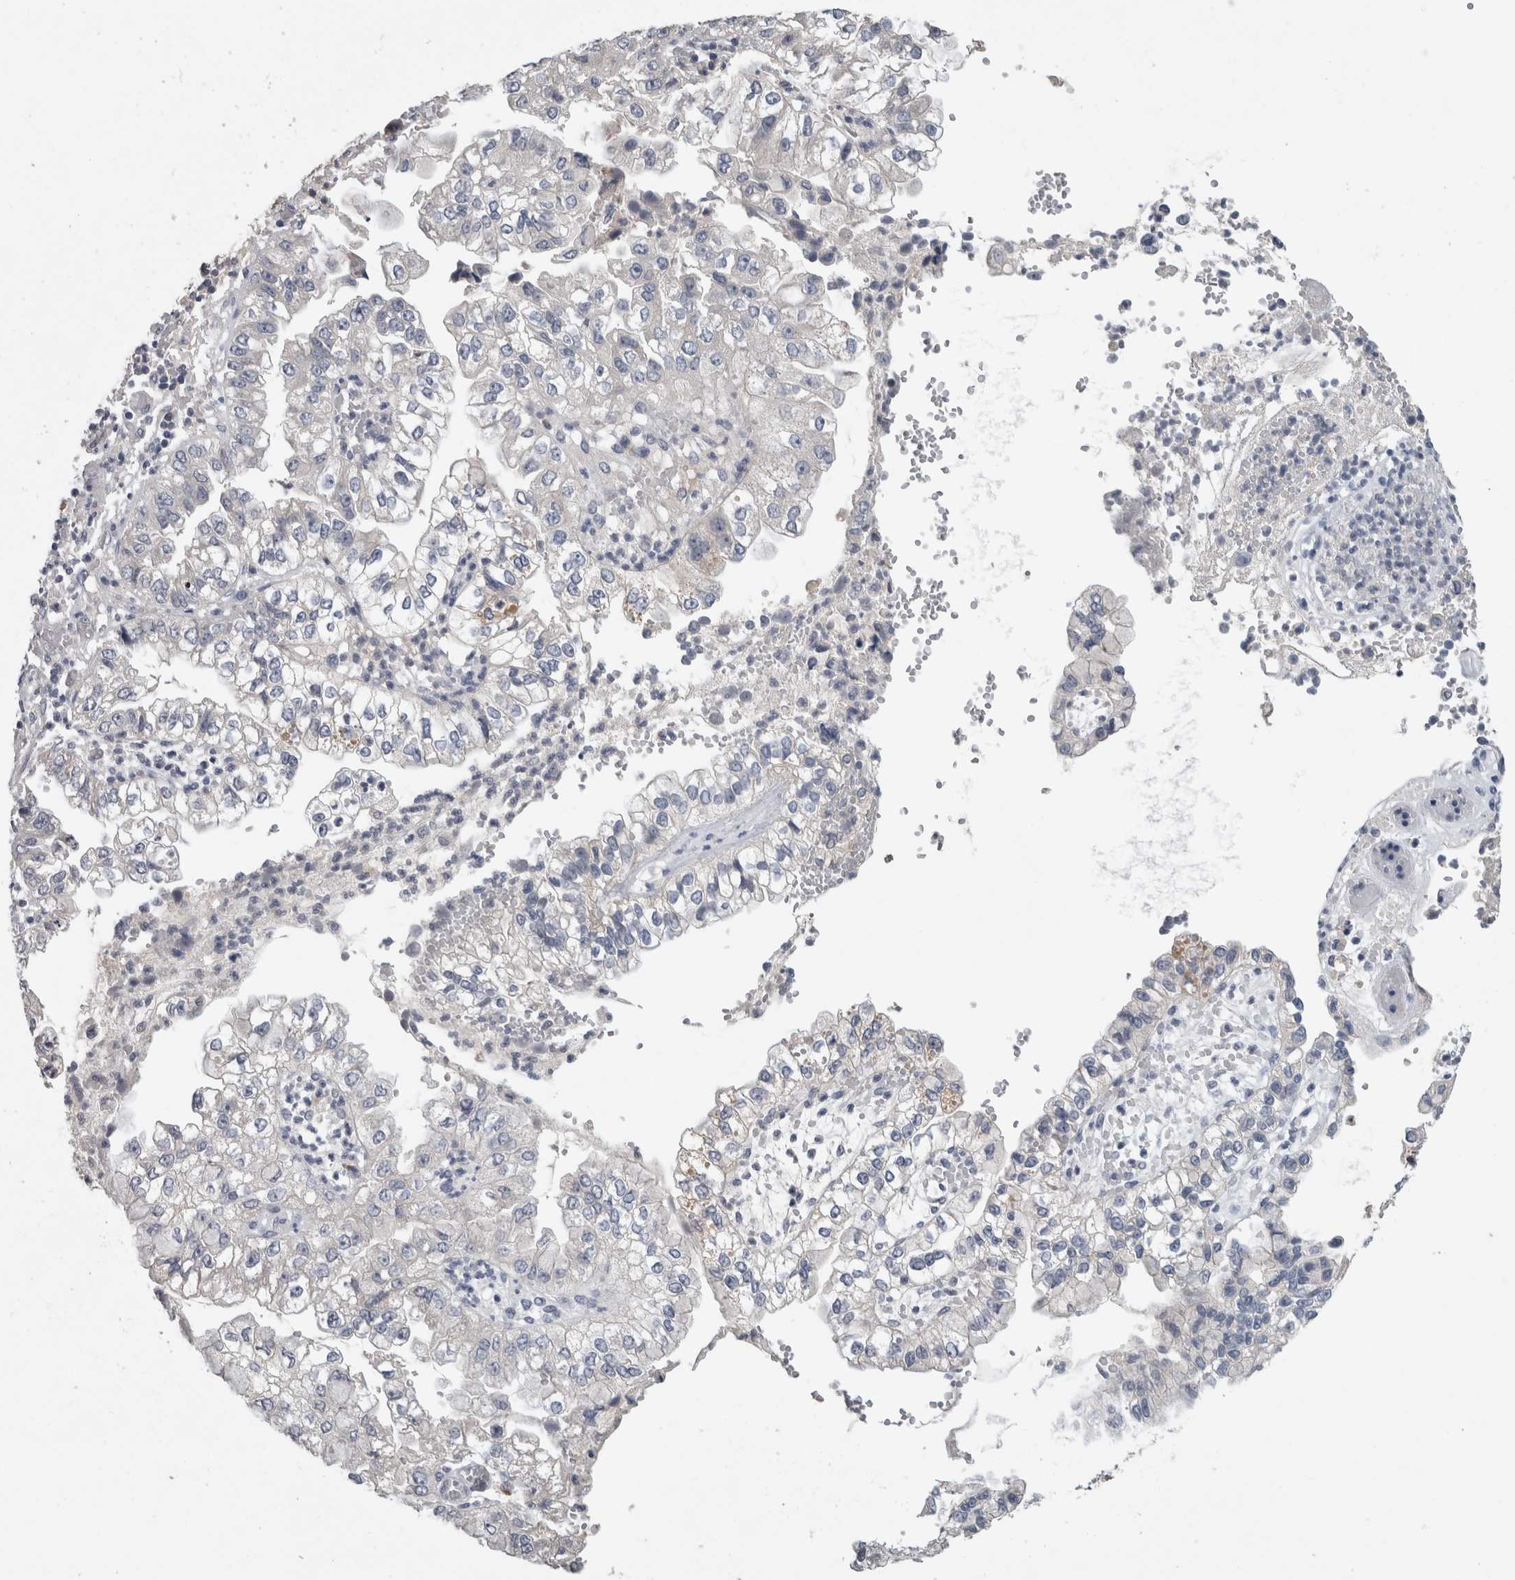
{"staining": {"intensity": "negative", "quantity": "none", "location": "none"}, "tissue": "liver cancer", "cell_type": "Tumor cells", "image_type": "cancer", "snomed": [{"axis": "morphology", "description": "Cholangiocarcinoma"}, {"axis": "topography", "description": "Liver"}], "caption": "Immunohistochemical staining of liver cholangiocarcinoma demonstrates no significant expression in tumor cells.", "gene": "SLC22A11", "patient": {"sex": "female", "age": 79}}